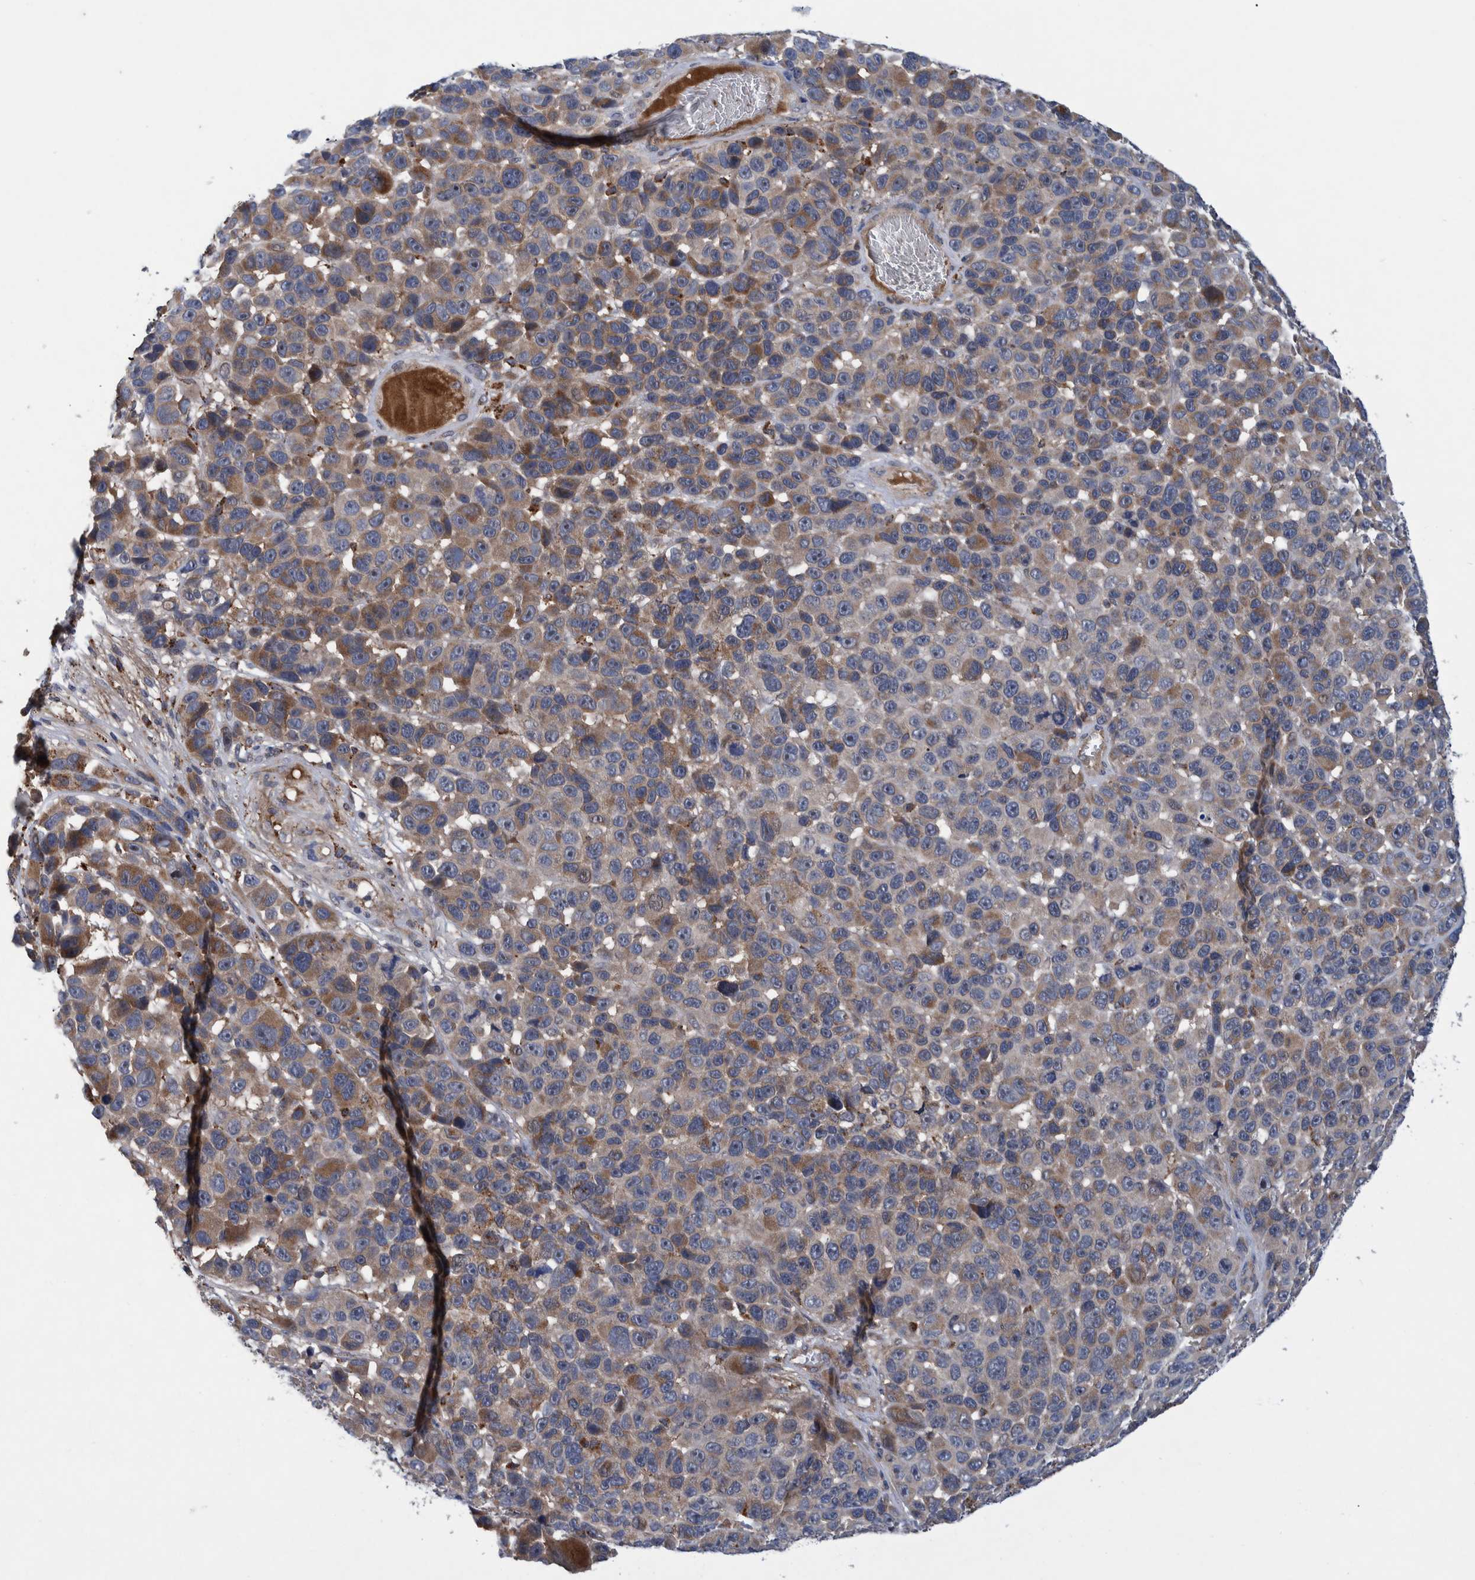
{"staining": {"intensity": "moderate", "quantity": "25%-75%", "location": "cytoplasmic/membranous"}, "tissue": "melanoma", "cell_type": "Tumor cells", "image_type": "cancer", "snomed": [{"axis": "morphology", "description": "Malignant melanoma, NOS"}, {"axis": "topography", "description": "Skin"}], "caption": "Protein staining demonstrates moderate cytoplasmic/membranous positivity in about 25%-75% of tumor cells in malignant melanoma.", "gene": "ITIH3", "patient": {"sex": "male", "age": 53}}